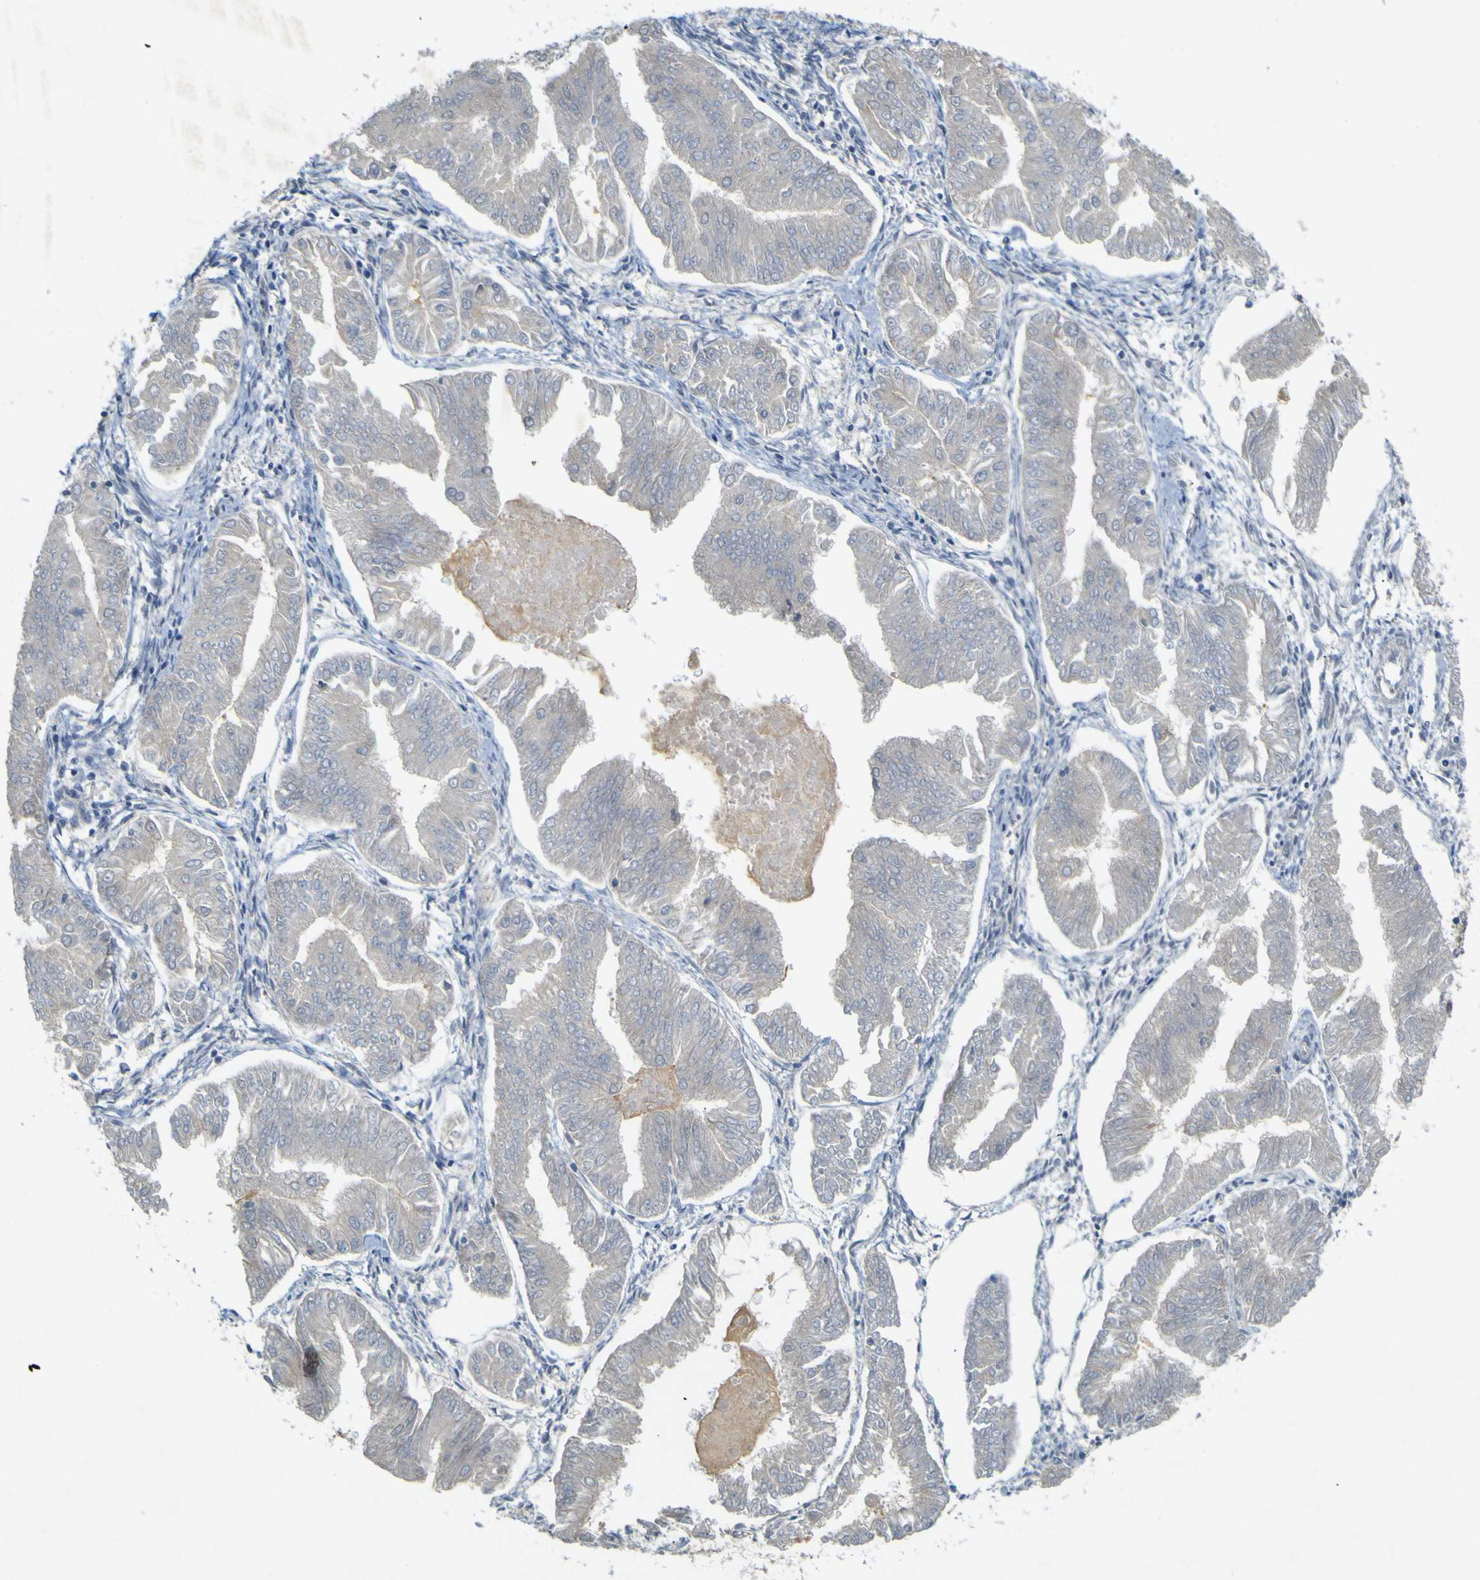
{"staining": {"intensity": "negative", "quantity": "none", "location": "none"}, "tissue": "endometrial cancer", "cell_type": "Tumor cells", "image_type": "cancer", "snomed": [{"axis": "morphology", "description": "Adenocarcinoma, NOS"}, {"axis": "topography", "description": "Endometrium"}], "caption": "This is a micrograph of immunohistochemistry staining of adenocarcinoma (endometrial), which shows no expression in tumor cells.", "gene": "IGF2R", "patient": {"sex": "female", "age": 53}}